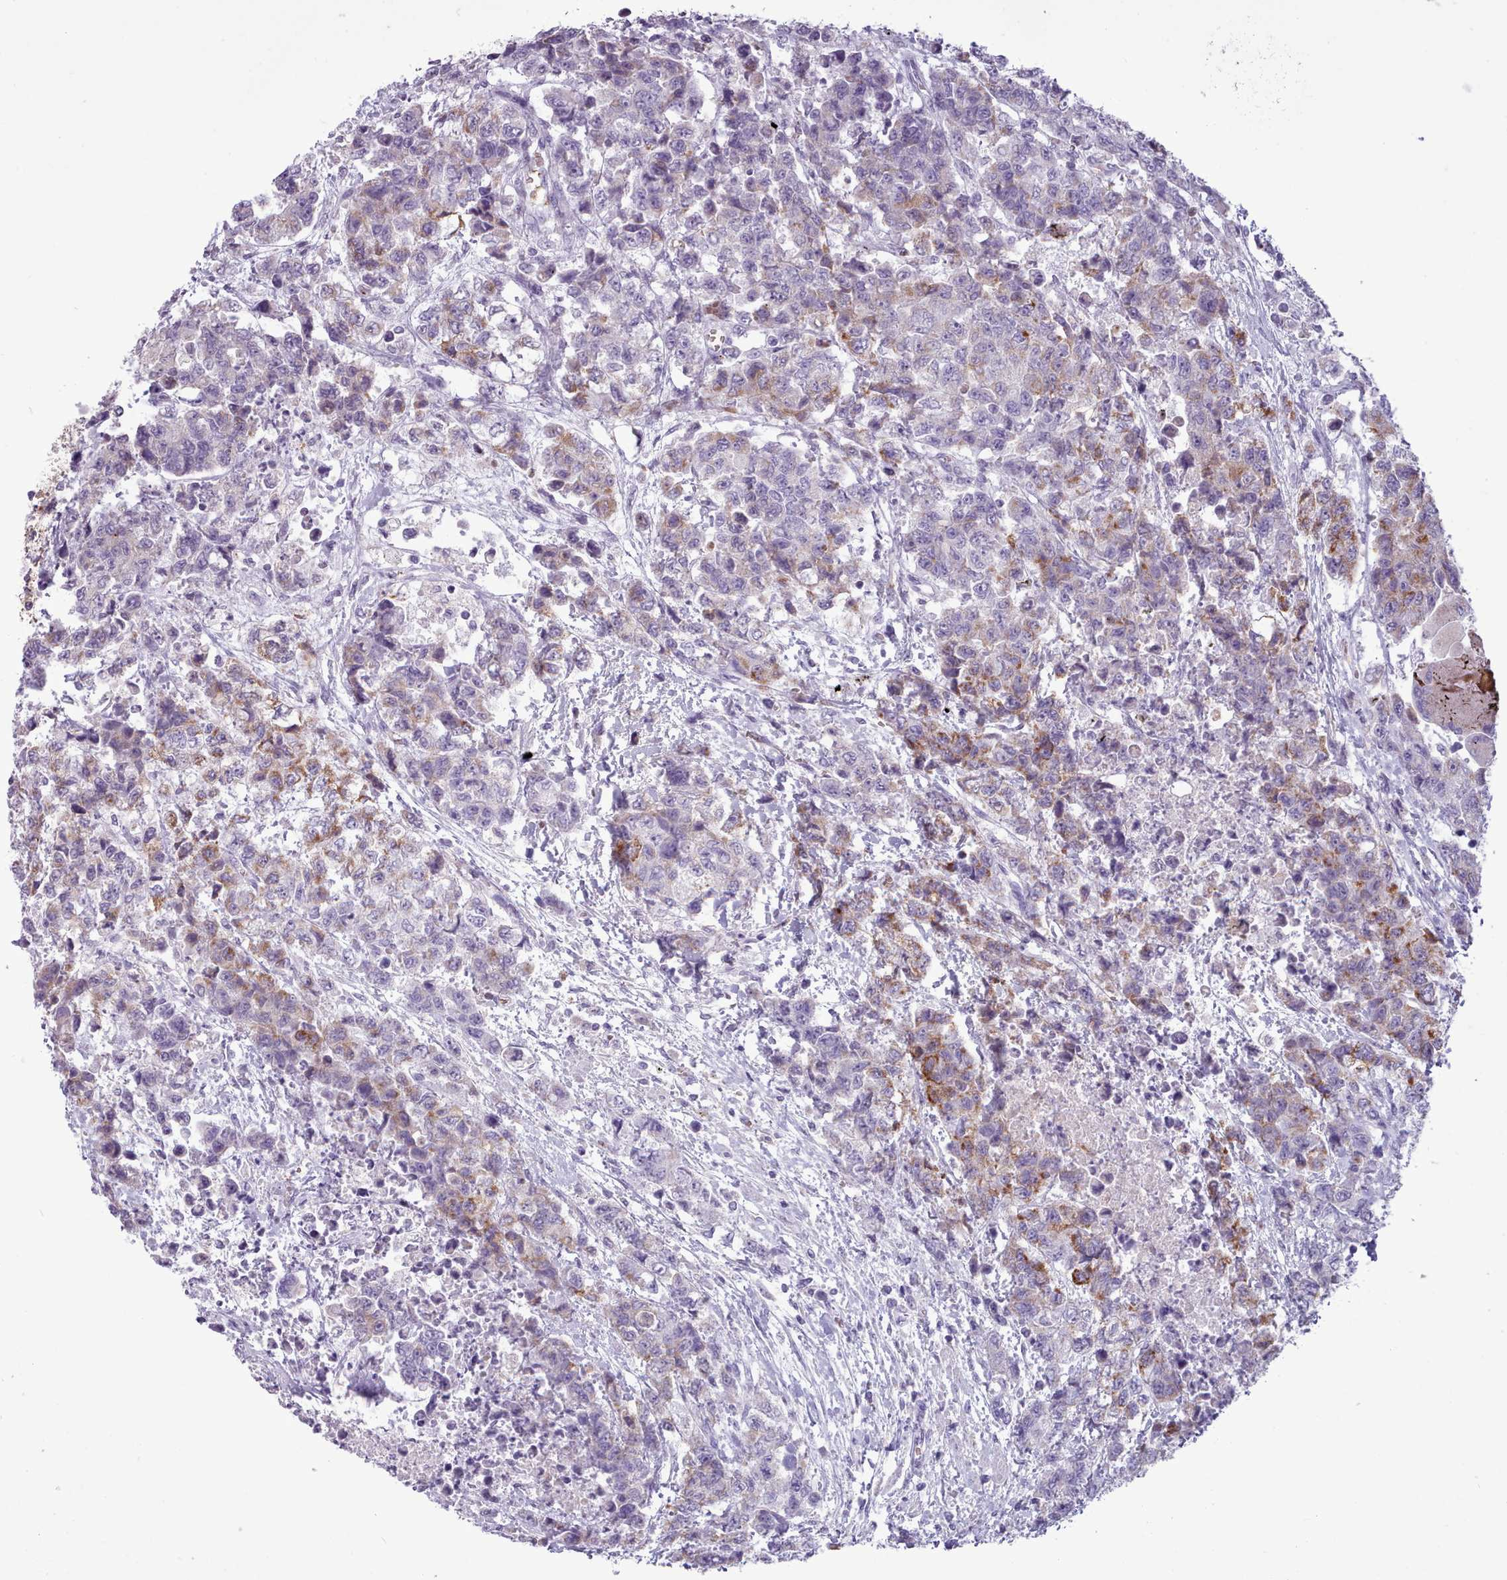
{"staining": {"intensity": "moderate", "quantity": "25%-75%", "location": "cytoplasmic/membranous"}, "tissue": "urothelial cancer", "cell_type": "Tumor cells", "image_type": "cancer", "snomed": [{"axis": "morphology", "description": "Urothelial carcinoma, High grade"}, {"axis": "topography", "description": "Urinary bladder"}], "caption": "This photomicrograph exhibits immunohistochemistry staining of human urothelial cancer, with medium moderate cytoplasmic/membranous staining in about 25%-75% of tumor cells.", "gene": "AK4", "patient": {"sex": "female", "age": 78}}